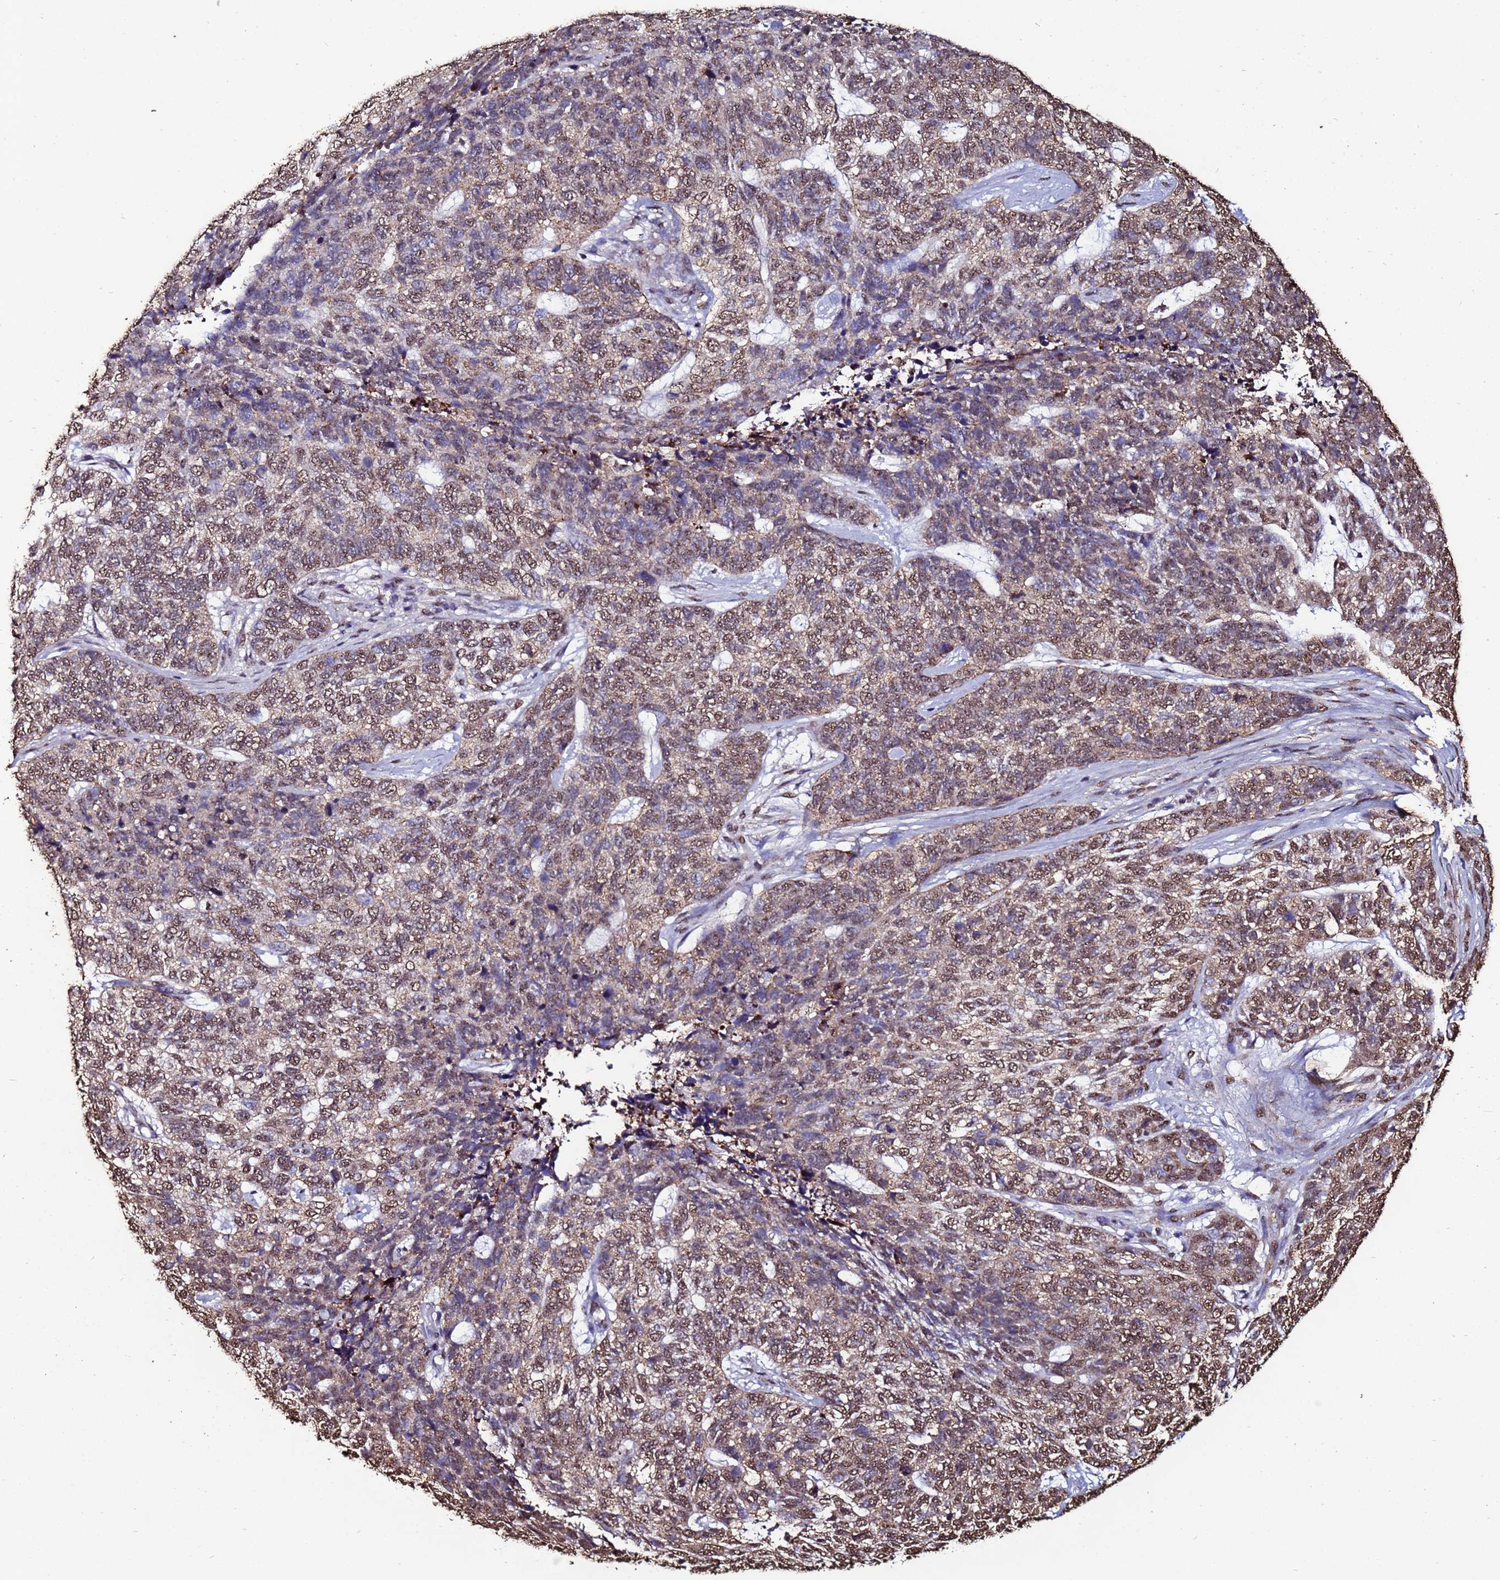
{"staining": {"intensity": "moderate", "quantity": ">75%", "location": "nuclear"}, "tissue": "skin cancer", "cell_type": "Tumor cells", "image_type": "cancer", "snomed": [{"axis": "morphology", "description": "Basal cell carcinoma"}, {"axis": "topography", "description": "Skin"}], "caption": "Skin cancer was stained to show a protein in brown. There is medium levels of moderate nuclear positivity in approximately >75% of tumor cells.", "gene": "TRIP6", "patient": {"sex": "female", "age": 65}}